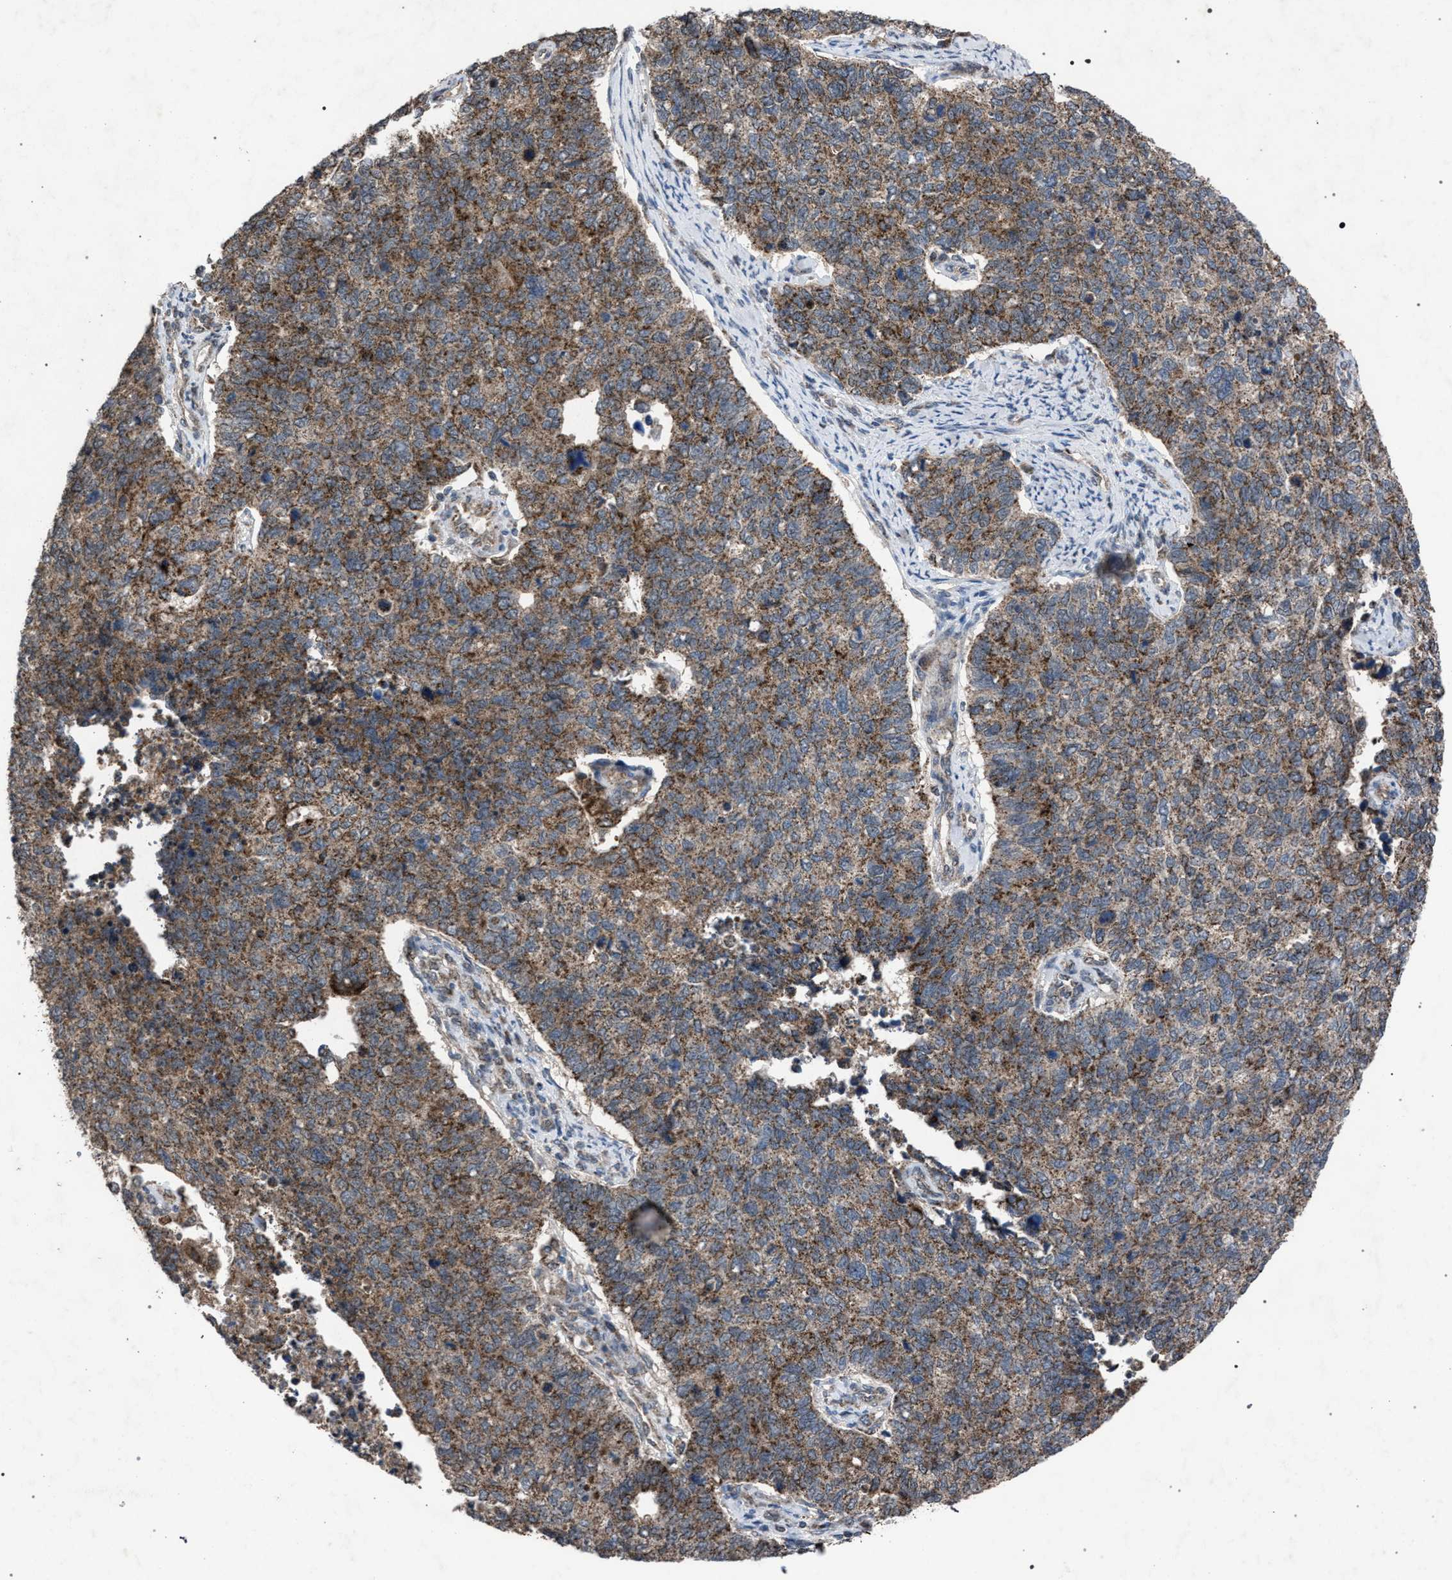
{"staining": {"intensity": "moderate", "quantity": ">75%", "location": "cytoplasmic/membranous"}, "tissue": "cervical cancer", "cell_type": "Tumor cells", "image_type": "cancer", "snomed": [{"axis": "morphology", "description": "Squamous cell carcinoma, NOS"}, {"axis": "topography", "description": "Cervix"}], "caption": "Moderate cytoplasmic/membranous expression is seen in approximately >75% of tumor cells in cervical squamous cell carcinoma.", "gene": "HSD17B4", "patient": {"sex": "female", "age": 63}}